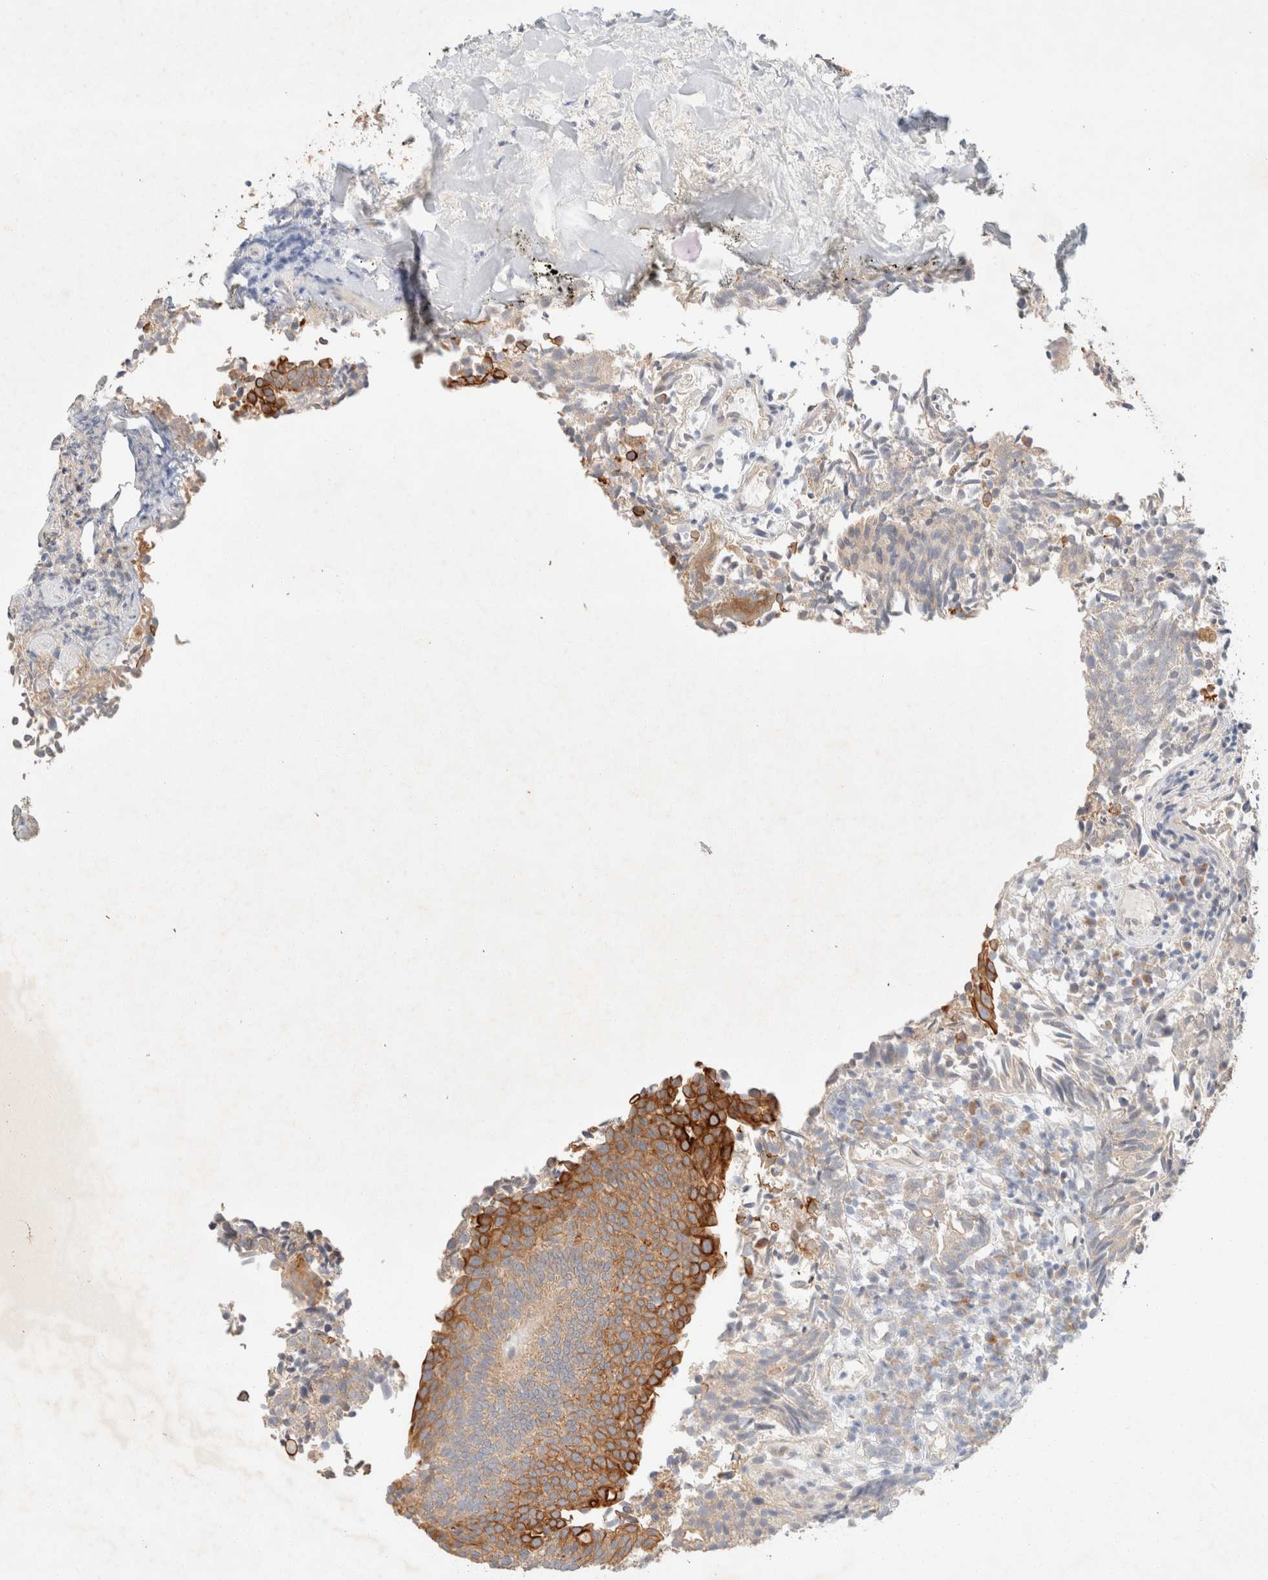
{"staining": {"intensity": "strong", "quantity": ">75%", "location": "cytoplasmic/membranous"}, "tissue": "urothelial cancer", "cell_type": "Tumor cells", "image_type": "cancer", "snomed": [{"axis": "morphology", "description": "Urothelial carcinoma, Low grade"}, {"axis": "topography", "description": "Urinary bladder"}], "caption": "This is a histology image of immunohistochemistry staining of low-grade urothelial carcinoma, which shows strong positivity in the cytoplasmic/membranous of tumor cells.", "gene": "CSNK1E", "patient": {"sex": "male", "age": 86}}